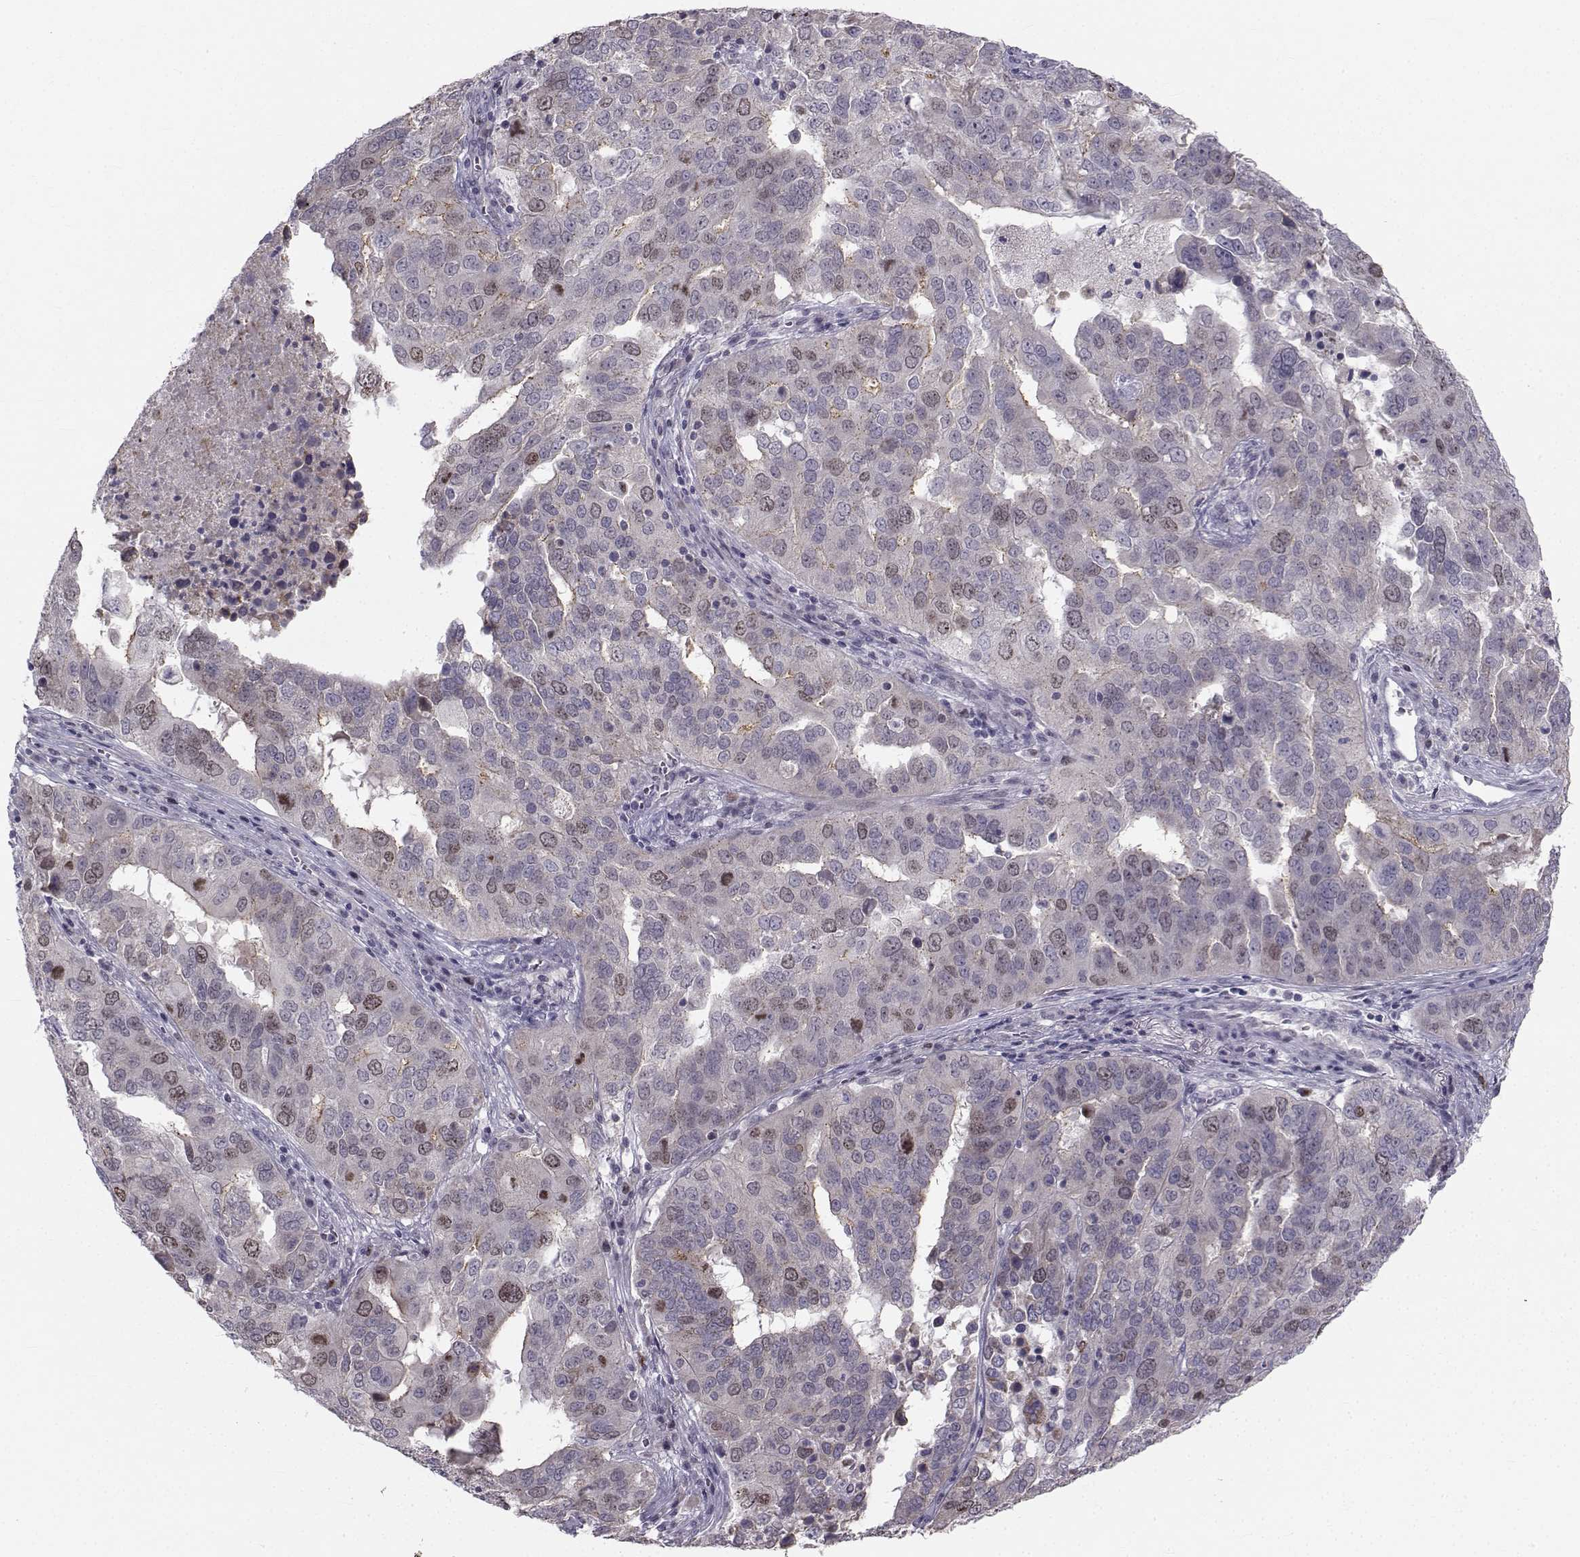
{"staining": {"intensity": "weak", "quantity": "<25%", "location": "cytoplasmic/membranous,nuclear"}, "tissue": "ovarian cancer", "cell_type": "Tumor cells", "image_type": "cancer", "snomed": [{"axis": "morphology", "description": "Carcinoma, endometroid"}, {"axis": "topography", "description": "Soft tissue"}, {"axis": "topography", "description": "Ovary"}], "caption": "High power microscopy photomicrograph of an immunohistochemistry (IHC) photomicrograph of ovarian cancer (endometroid carcinoma), revealing no significant staining in tumor cells.", "gene": "LRP8", "patient": {"sex": "female", "age": 52}}